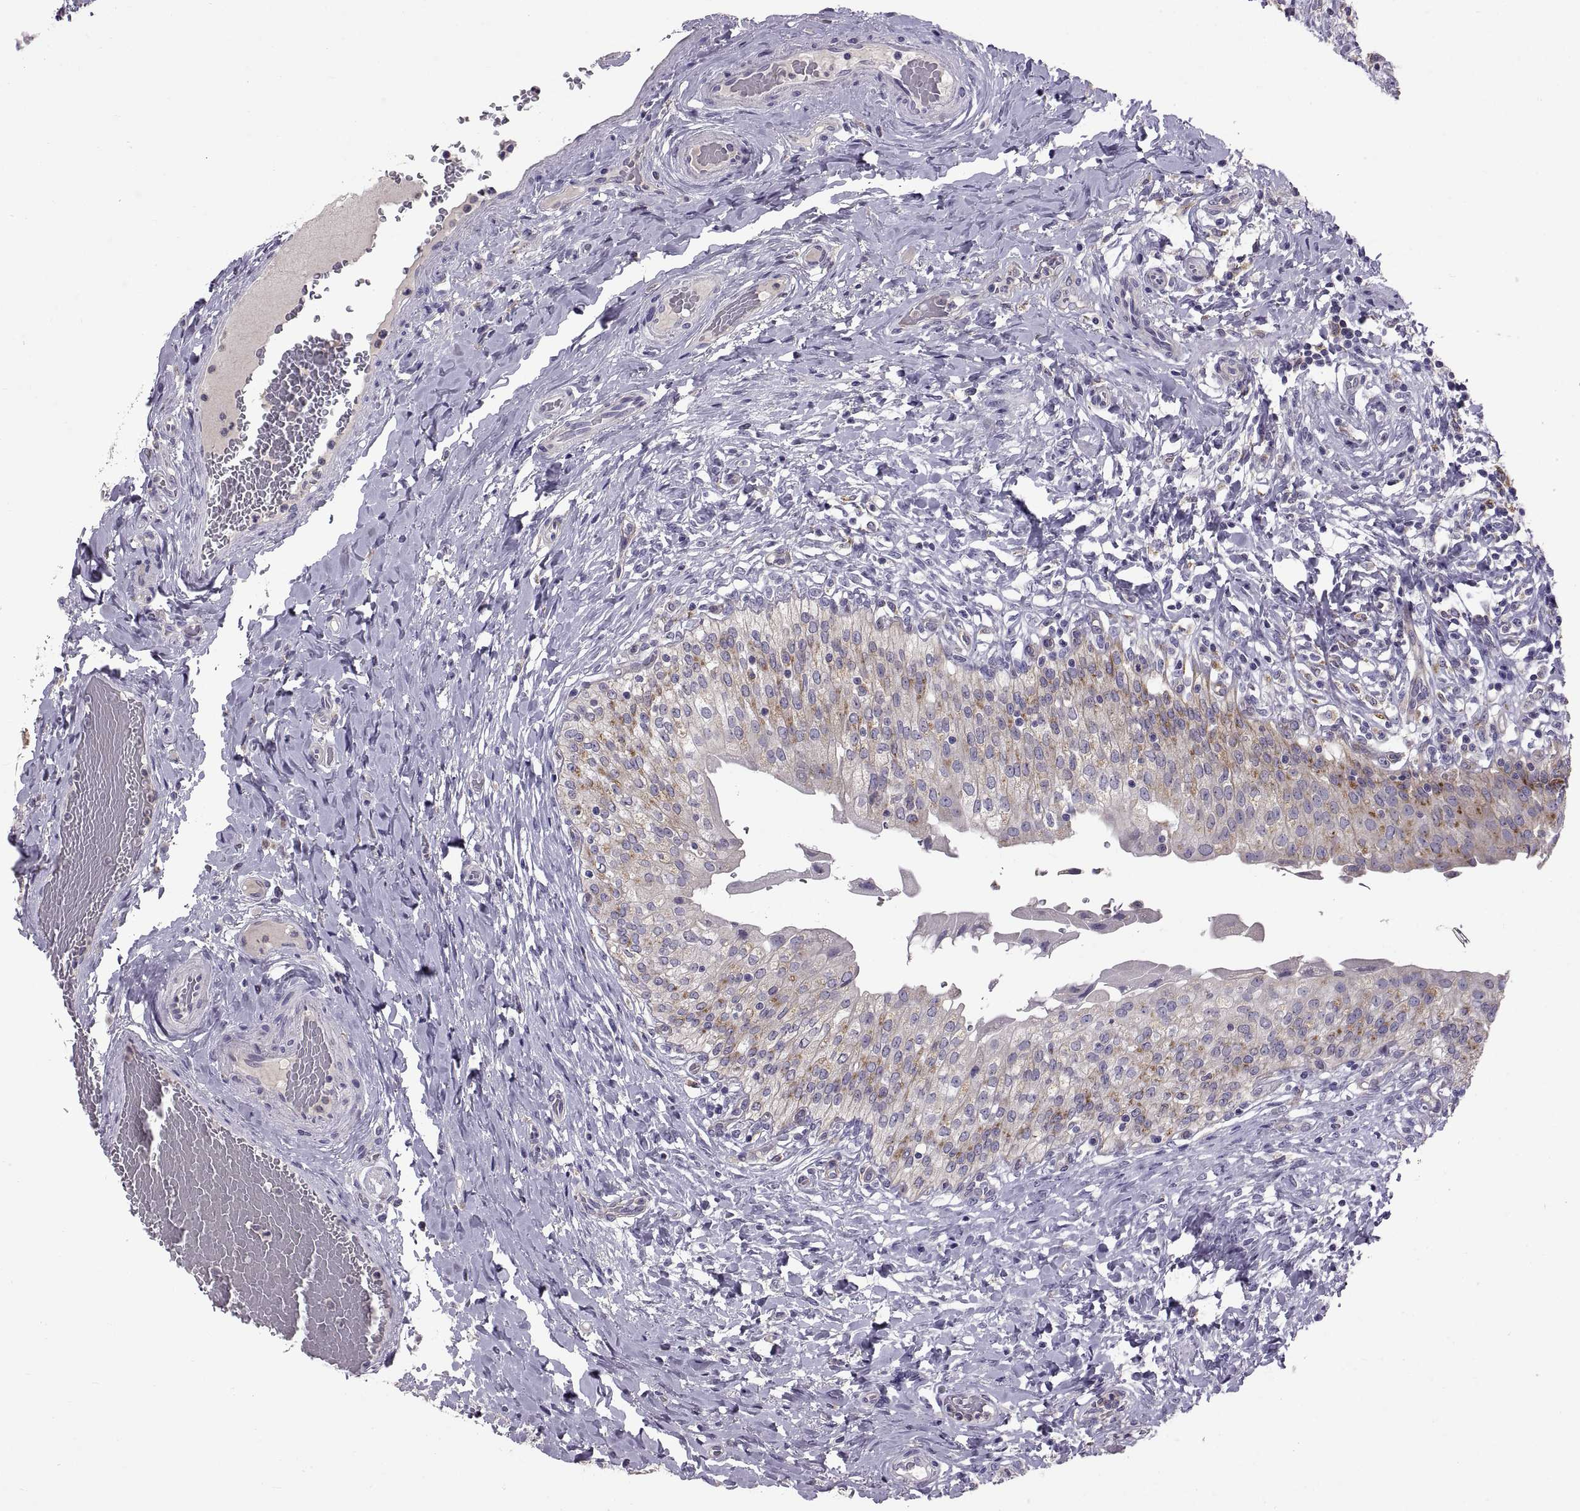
{"staining": {"intensity": "moderate", "quantity": "25%-75%", "location": "cytoplasmic/membranous"}, "tissue": "urinary bladder", "cell_type": "Urothelial cells", "image_type": "normal", "snomed": [{"axis": "morphology", "description": "Normal tissue, NOS"}, {"axis": "morphology", "description": "Inflammation, NOS"}, {"axis": "topography", "description": "Urinary bladder"}], "caption": "An IHC histopathology image of unremarkable tissue is shown. Protein staining in brown highlights moderate cytoplasmic/membranous positivity in urinary bladder within urothelial cells. (DAB IHC, brown staining for protein, blue staining for nuclei).", "gene": "ARSL", "patient": {"sex": "male", "age": 64}}